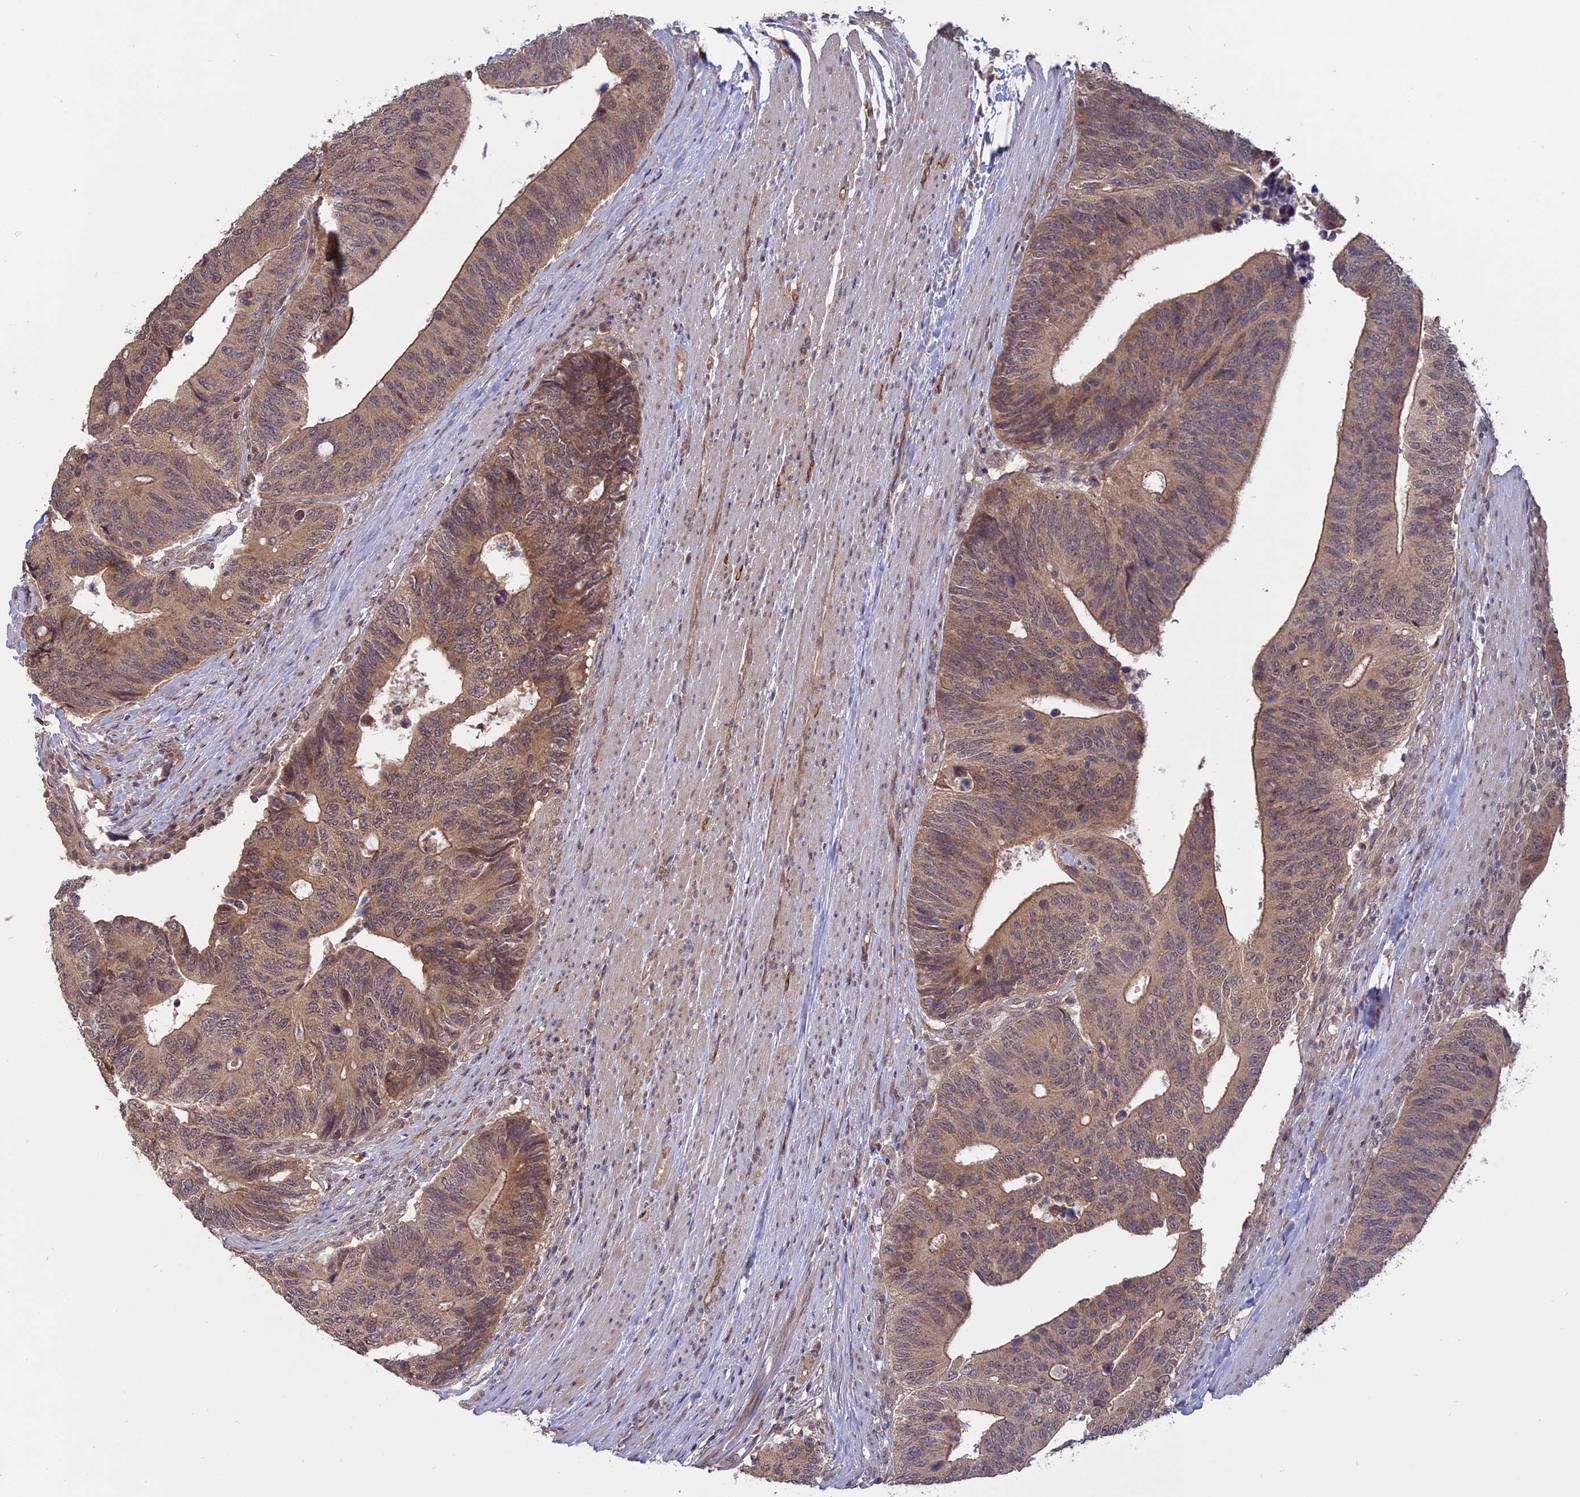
{"staining": {"intensity": "moderate", "quantity": ">75%", "location": "cytoplasmic/membranous"}, "tissue": "colorectal cancer", "cell_type": "Tumor cells", "image_type": "cancer", "snomed": [{"axis": "morphology", "description": "Adenocarcinoma, NOS"}, {"axis": "topography", "description": "Colon"}], "caption": "Adenocarcinoma (colorectal) stained for a protein (brown) displays moderate cytoplasmic/membranous positive expression in approximately >75% of tumor cells.", "gene": "PKIG", "patient": {"sex": "male", "age": 87}}